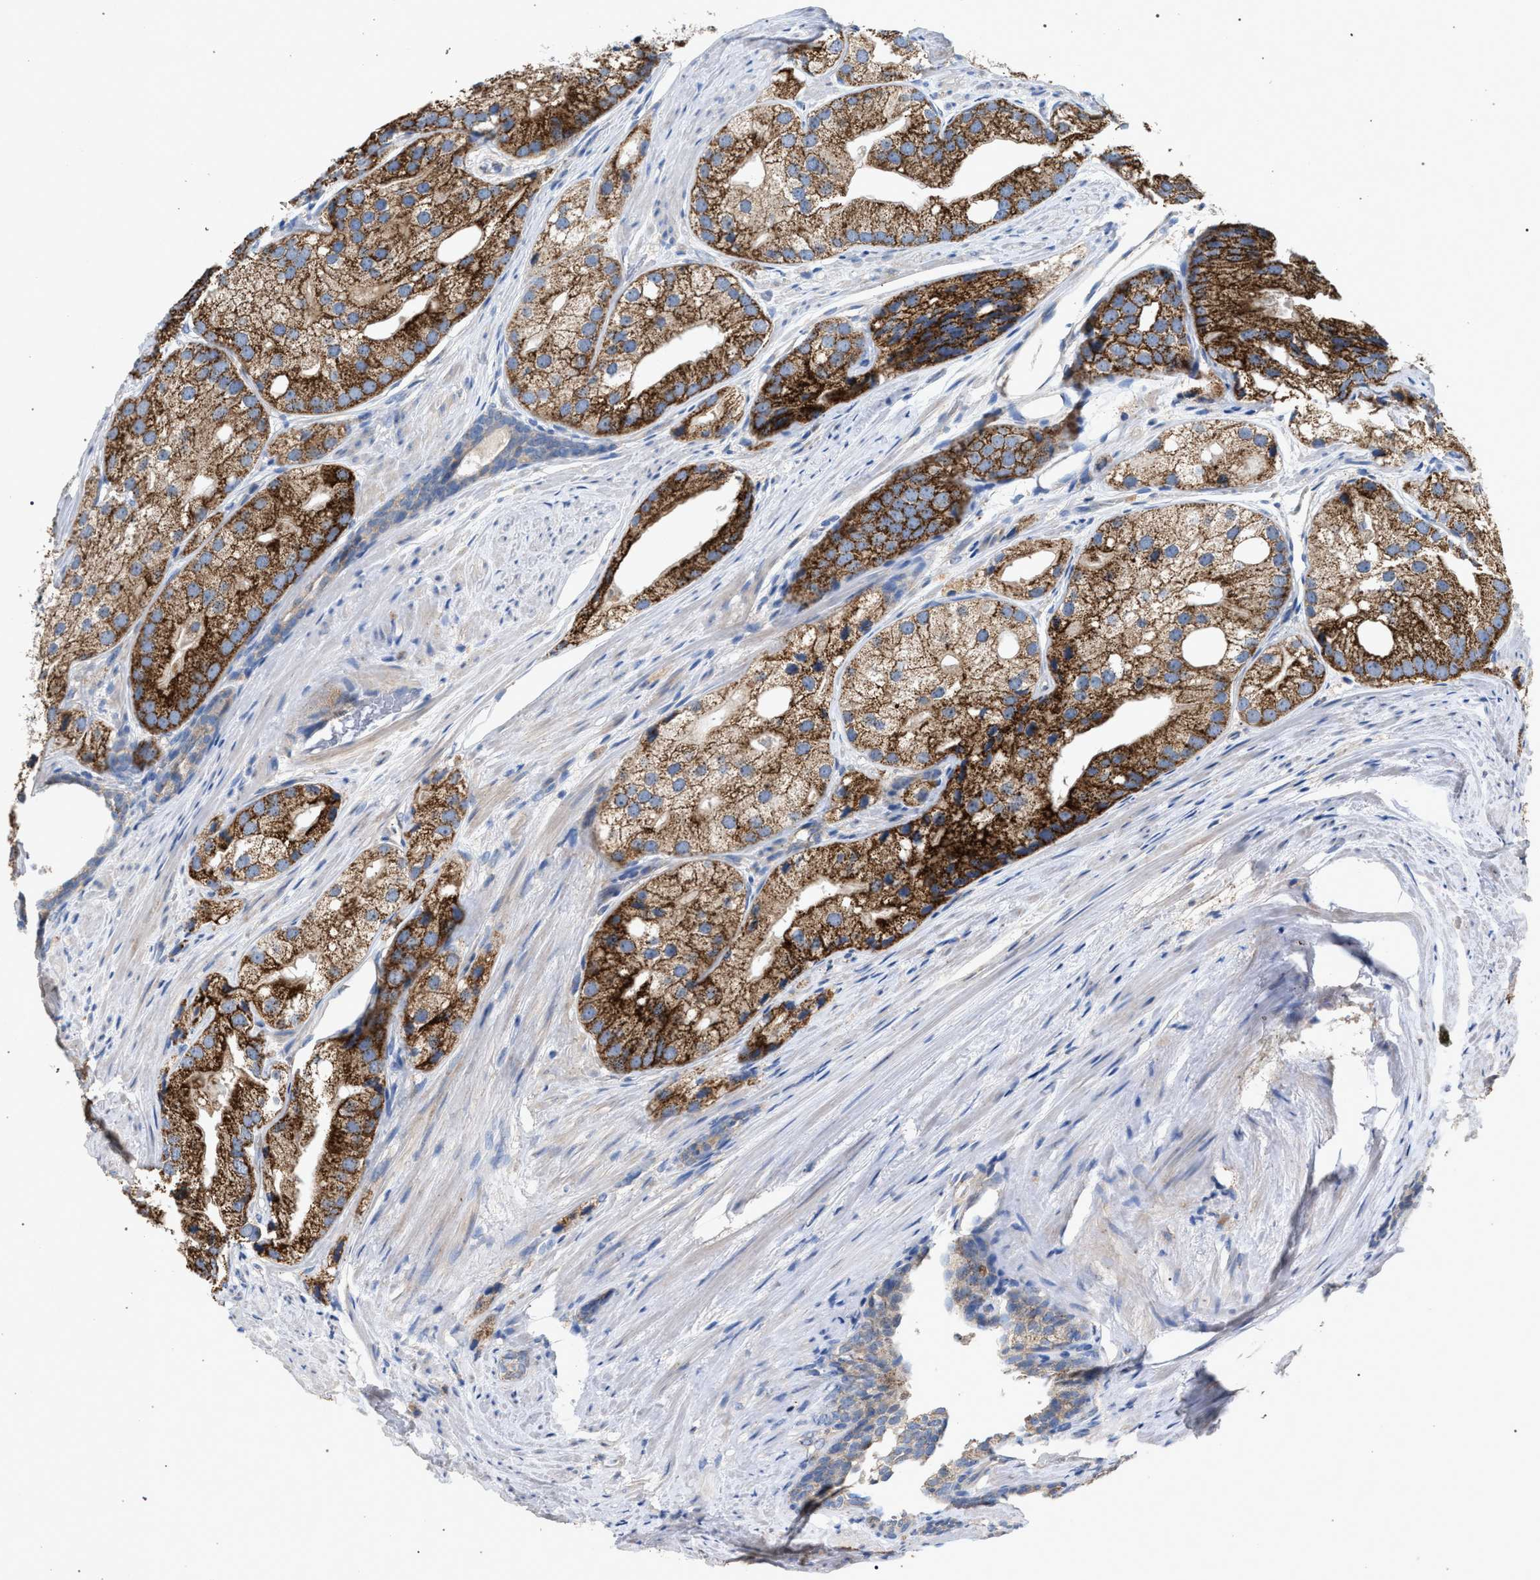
{"staining": {"intensity": "strong", "quantity": ">75%", "location": "cytoplasmic/membranous"}, "tissue": "prostate cancer", "cell_type": "Tumor cells", "image_type": "cancer", "snomed": [{"axis": "morphology", "description": "Adenocarcinoma, Low grade"}, {"axis": "topography", "description": "Prostate"}], "caption": "The photomicrograph displays staining of adenocarcinoma (low-grade) (prostate), revealing strong cytoplasmic/membranous protein expression (brown color) within tumor cells.", "gene": "VPS13A", "patient": {"sex": "male", "age": 69}}